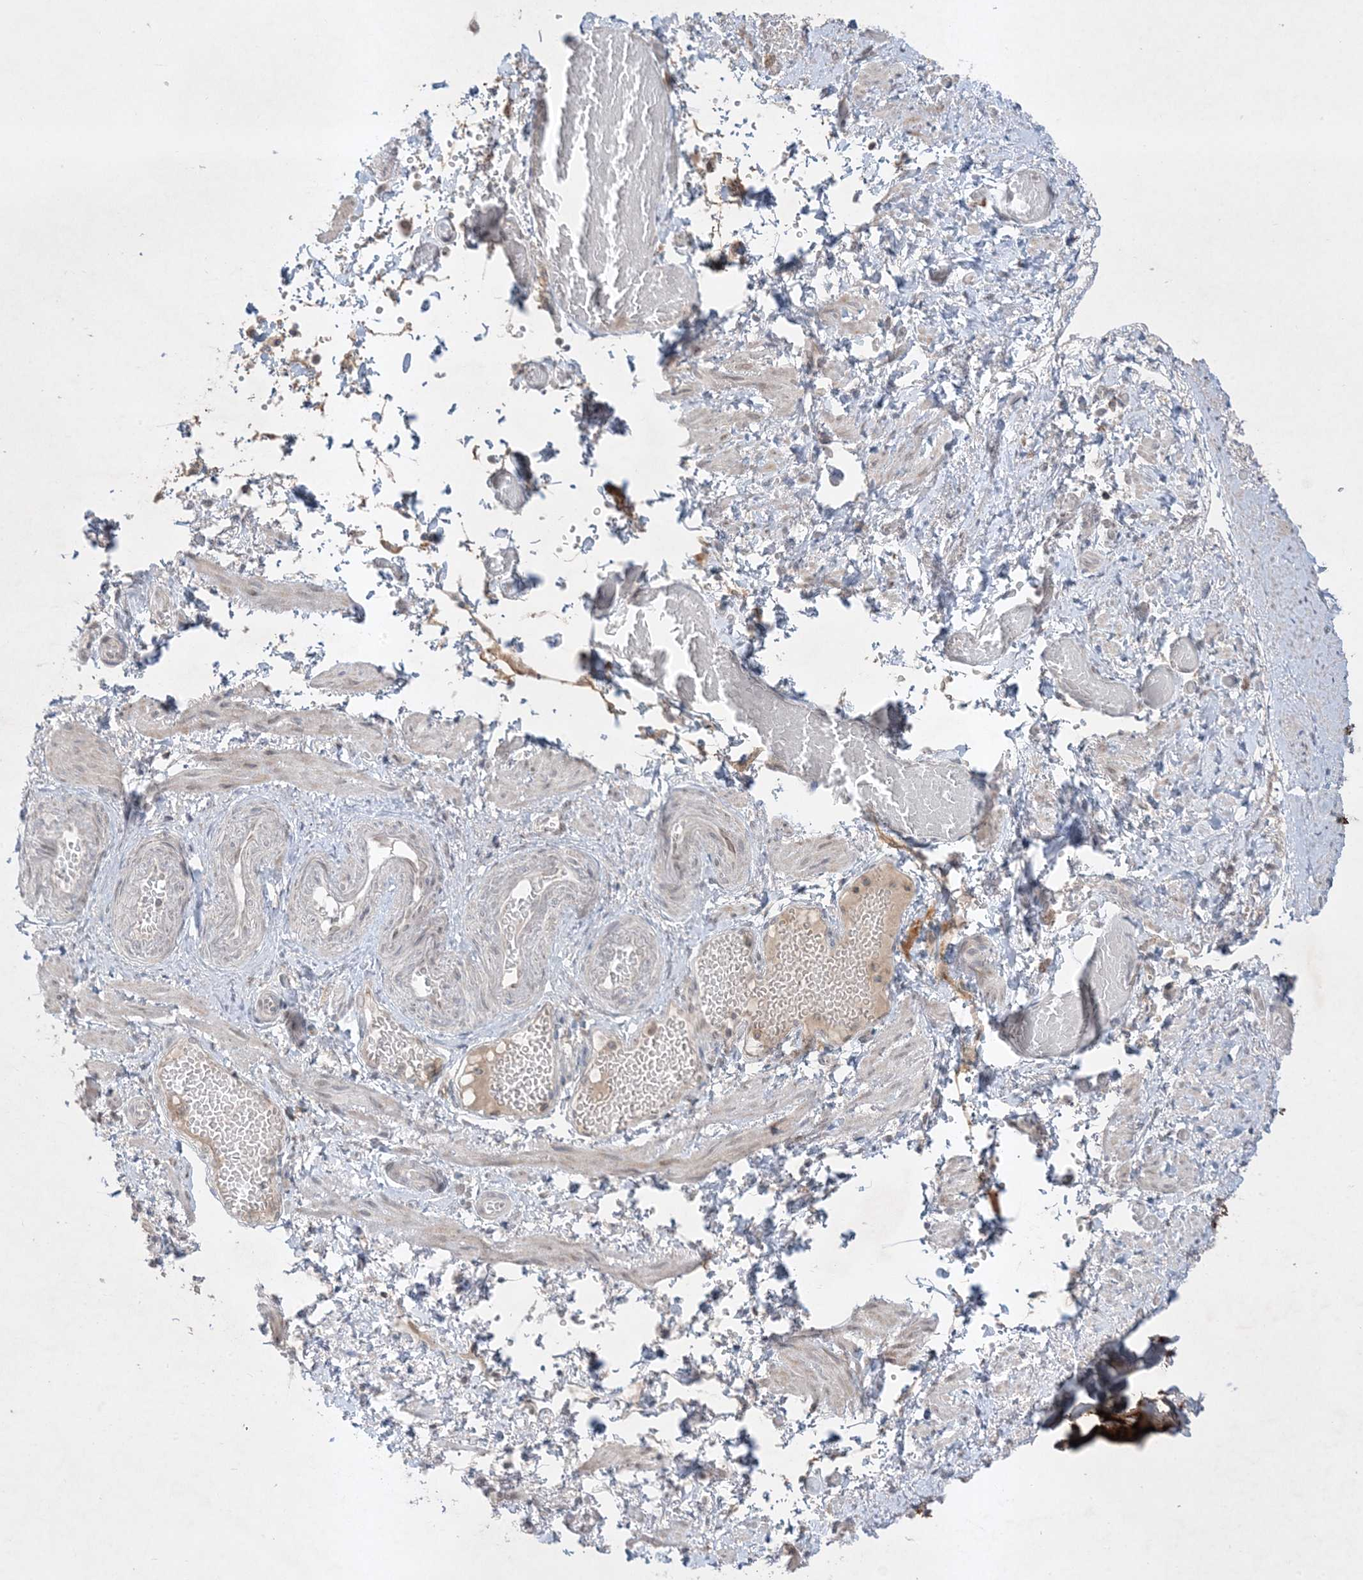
{"staining": {"intensity": "negative", "quantity": "none", "location": "none"}, "tissue": "adipose tissue", "cell_type": "Adipocytes", "image_type": "normal", "snomed": [{"axis": "morphology", "description": "Normal tissue, NOS"}, {"axis": "topography", "description": "Smooth muscle"}, {"axis": "topography", "description": "Peripheral nerve tissue"}], "caption": "Image shows no protein staining in adipocytes of benign adipose tissue. The staining was performed using DAB (3,3'-diaminobenzidine) to visualize the protein expression in brown, while the nuclei were stained in blue with hematoxylin (Magnification: 20x).", "gene": "FNDC1", "patient": {"sex": "female", "age": 39}}